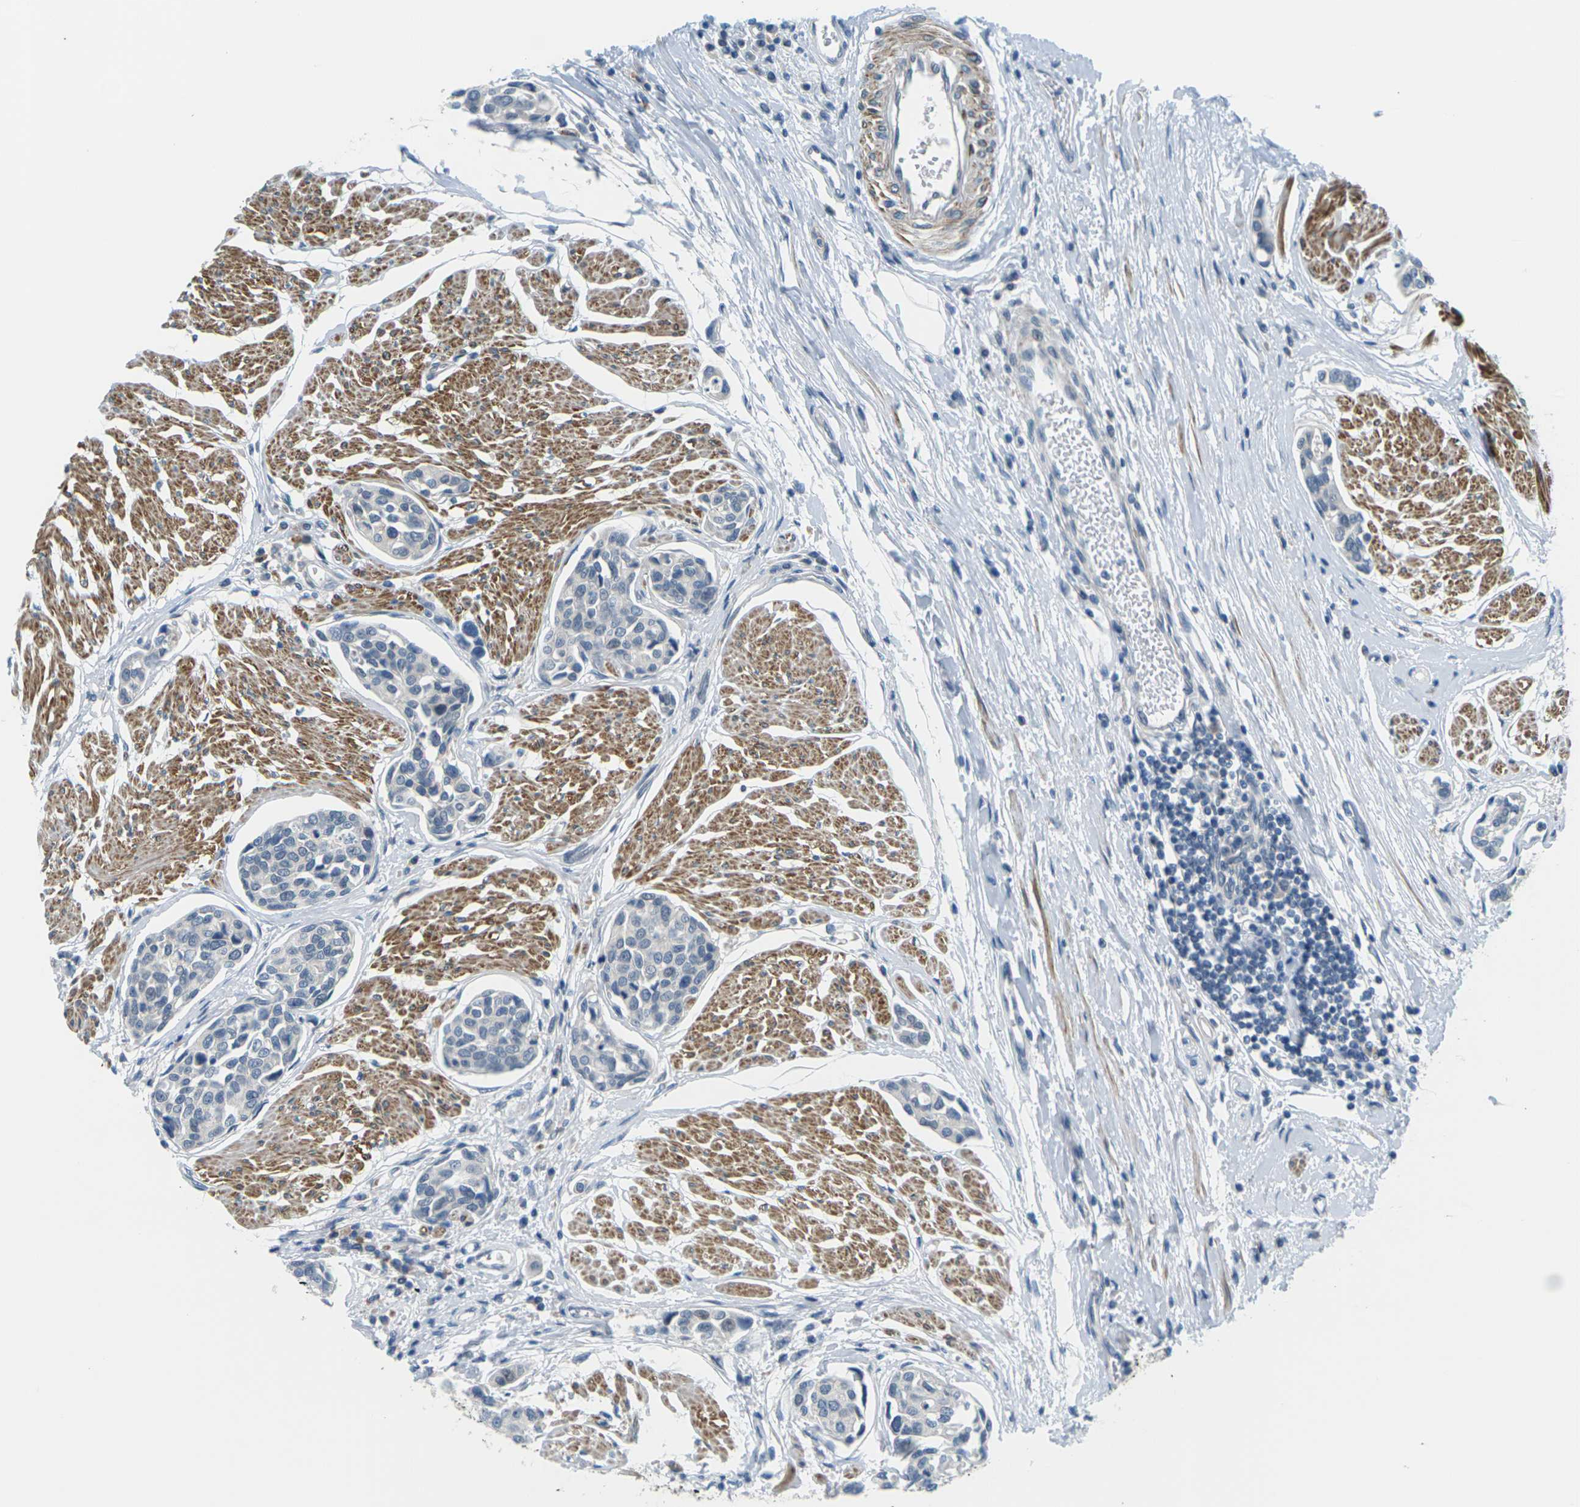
{"staining": {"intensity": "negative", "quantity": "none", "location": "none"}, "tissue": "urothelial cancer", "cell_type": "Tumor cells", "image_type": "cancer", "snomed": [{"axis": "morphology", "description": "Urothelial carcinoma, High grade"}, {"axis": "topography", "description": "Urinary bladder"}], "caption": "Tumor cells are negative for protein expression in human urothelial carcinoma (high-grade). (DAB (3,3'-diaminobenzidine) IHC with hematoxylin counter stain).", "gene": "SLC13A3", "patient": {"sex": "male", "age": 78}}